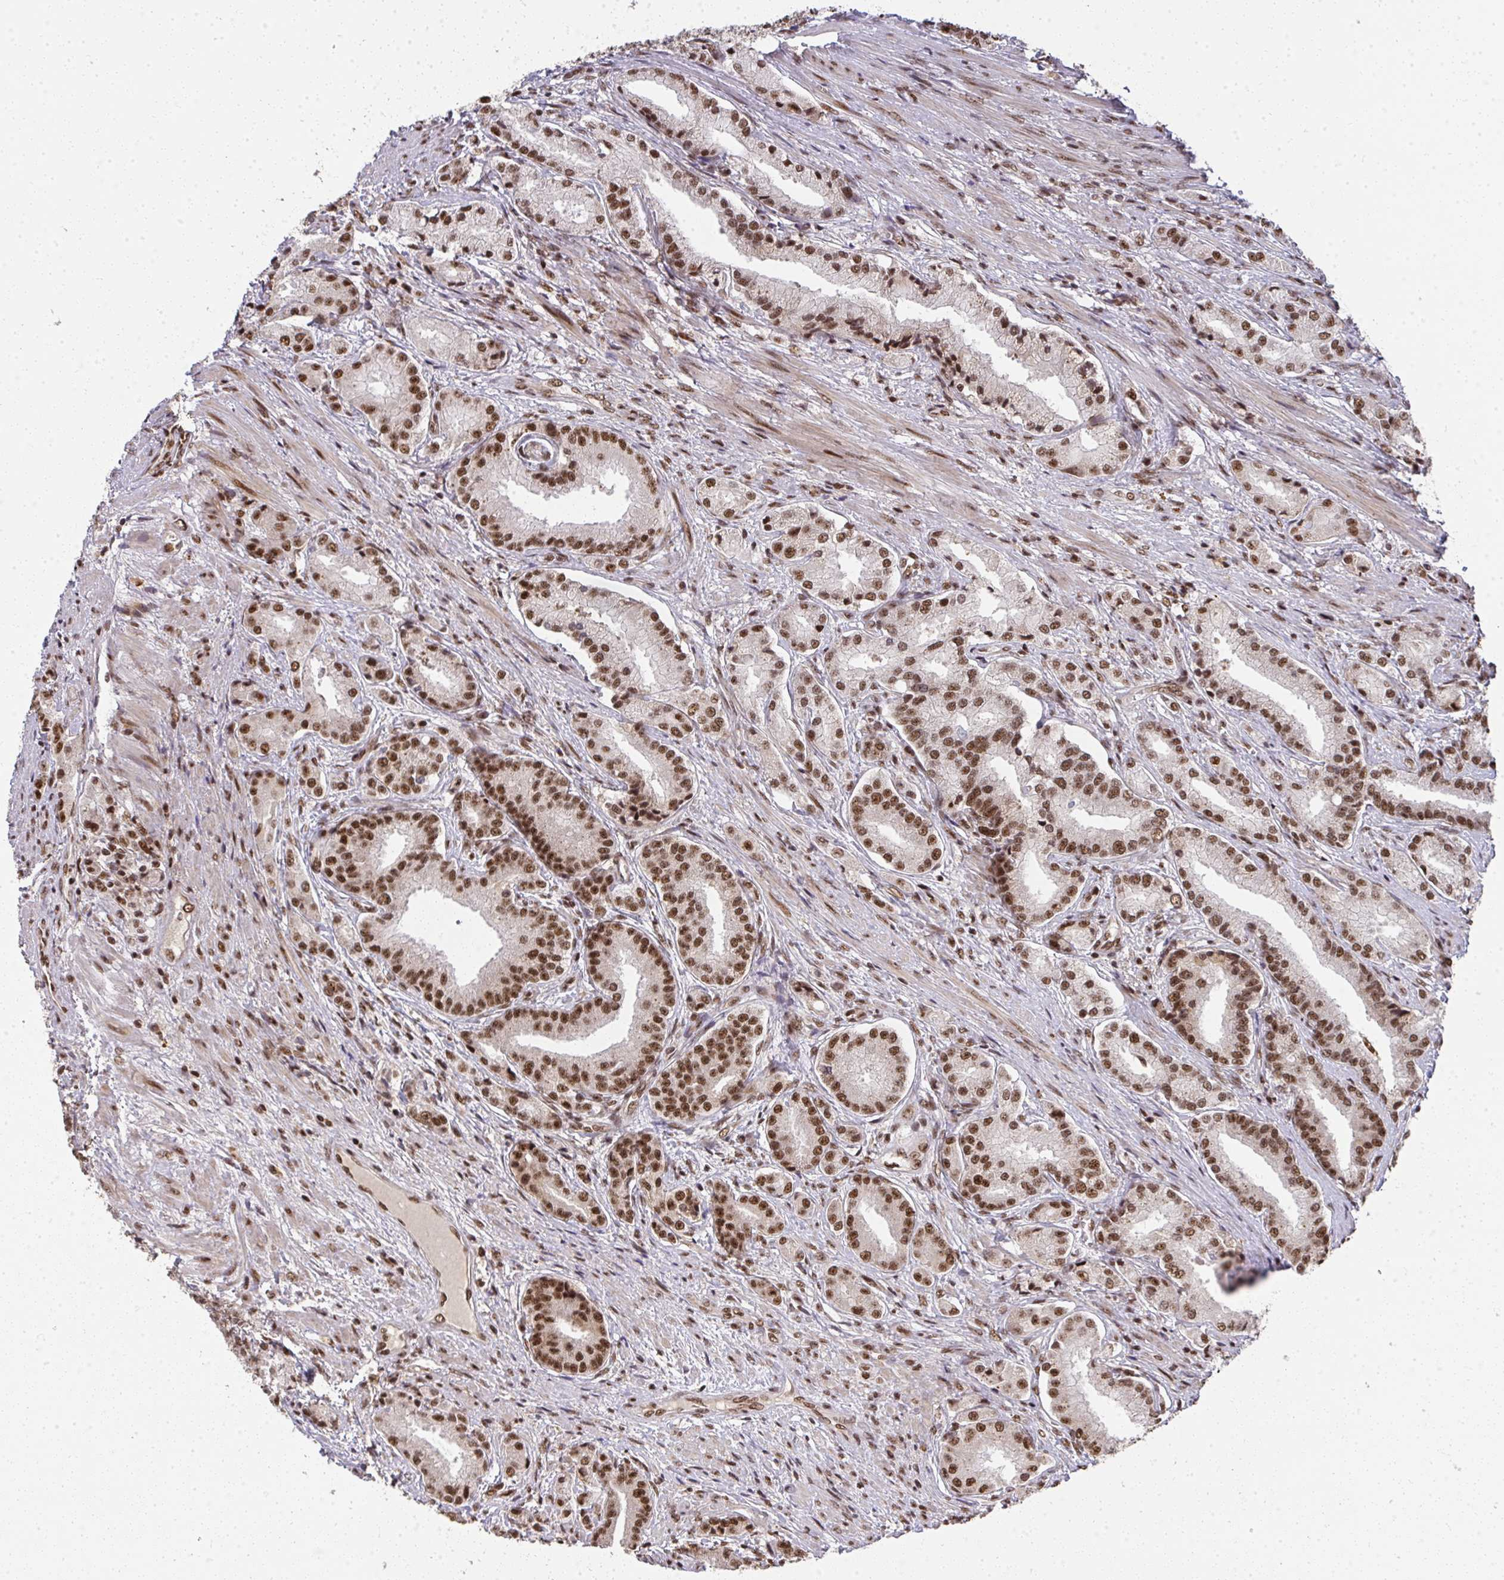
{"staining": {"intensity": "moderate", "quantity": ">75%", "location": "nuclear"}, "tissue": "prostate cancer", "cell_type": "Tumor cells", "image_type": "cancer", "snomed": [{"axis": "morphology", "description": "Adenocarcinoma, High grade"}, {"axis": "topography", "description": "Prostate and seminal vesicle, NOS"}], "caption": "DAB immunohistochemical staining of human adenocarcinoma (high-grade) (prostate) exhibits moderate nuclear protein positivity in approximately >75% of tumor cells.", "gene": "U2AF1", "patient": {"sex": "male", "age": 61}}